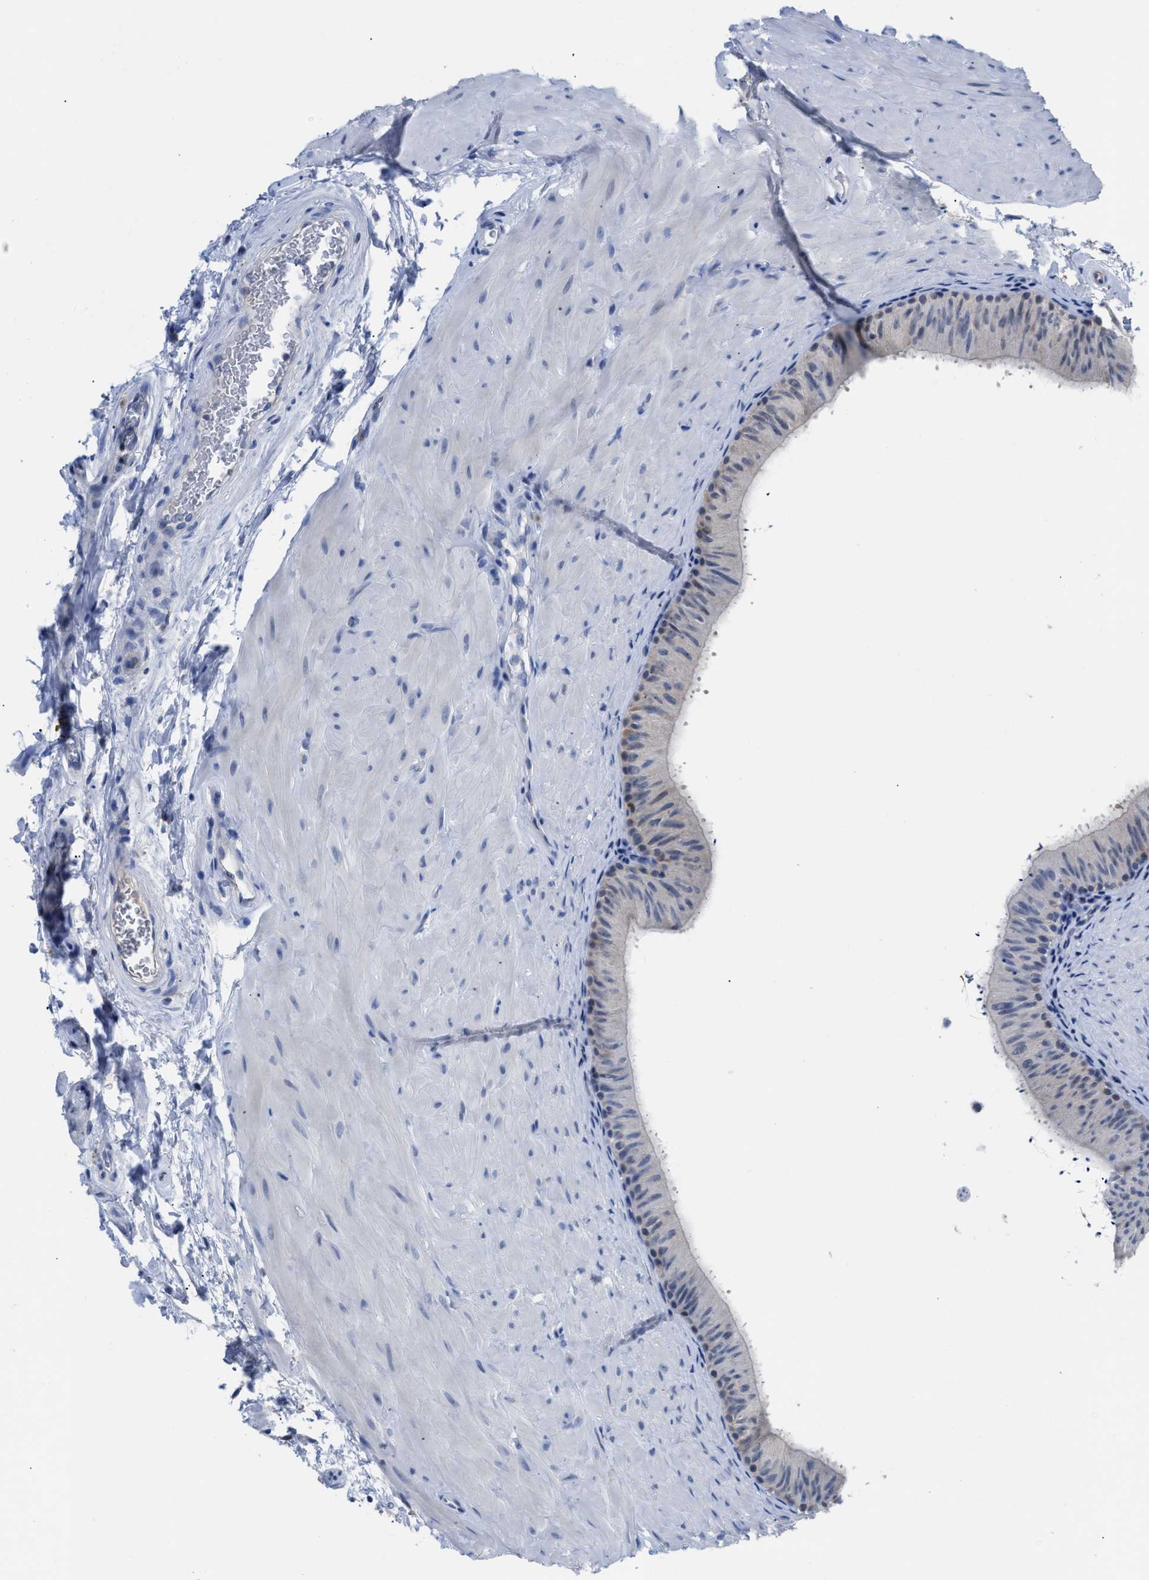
{"staining": {"intensity": "negative", "quantity": "none", "location": "none"}, "tissue": "epididymis", "cell_type": "Glandular cells", "image_type": "normal", "snomed": [{"axis": "morphology", "description": "Normal tissue, NOS"}, {"axis": "topography", "description": "Epididymis"}], "caption": "A micrograph of human epididymis is negative for staining in glandular cells. The staining is performed using DAB brown chromogen with nuclei counter-stained in using hematoxylin.", "gene": "ETFA", "patient": {"sex": "male", "age": 34}}